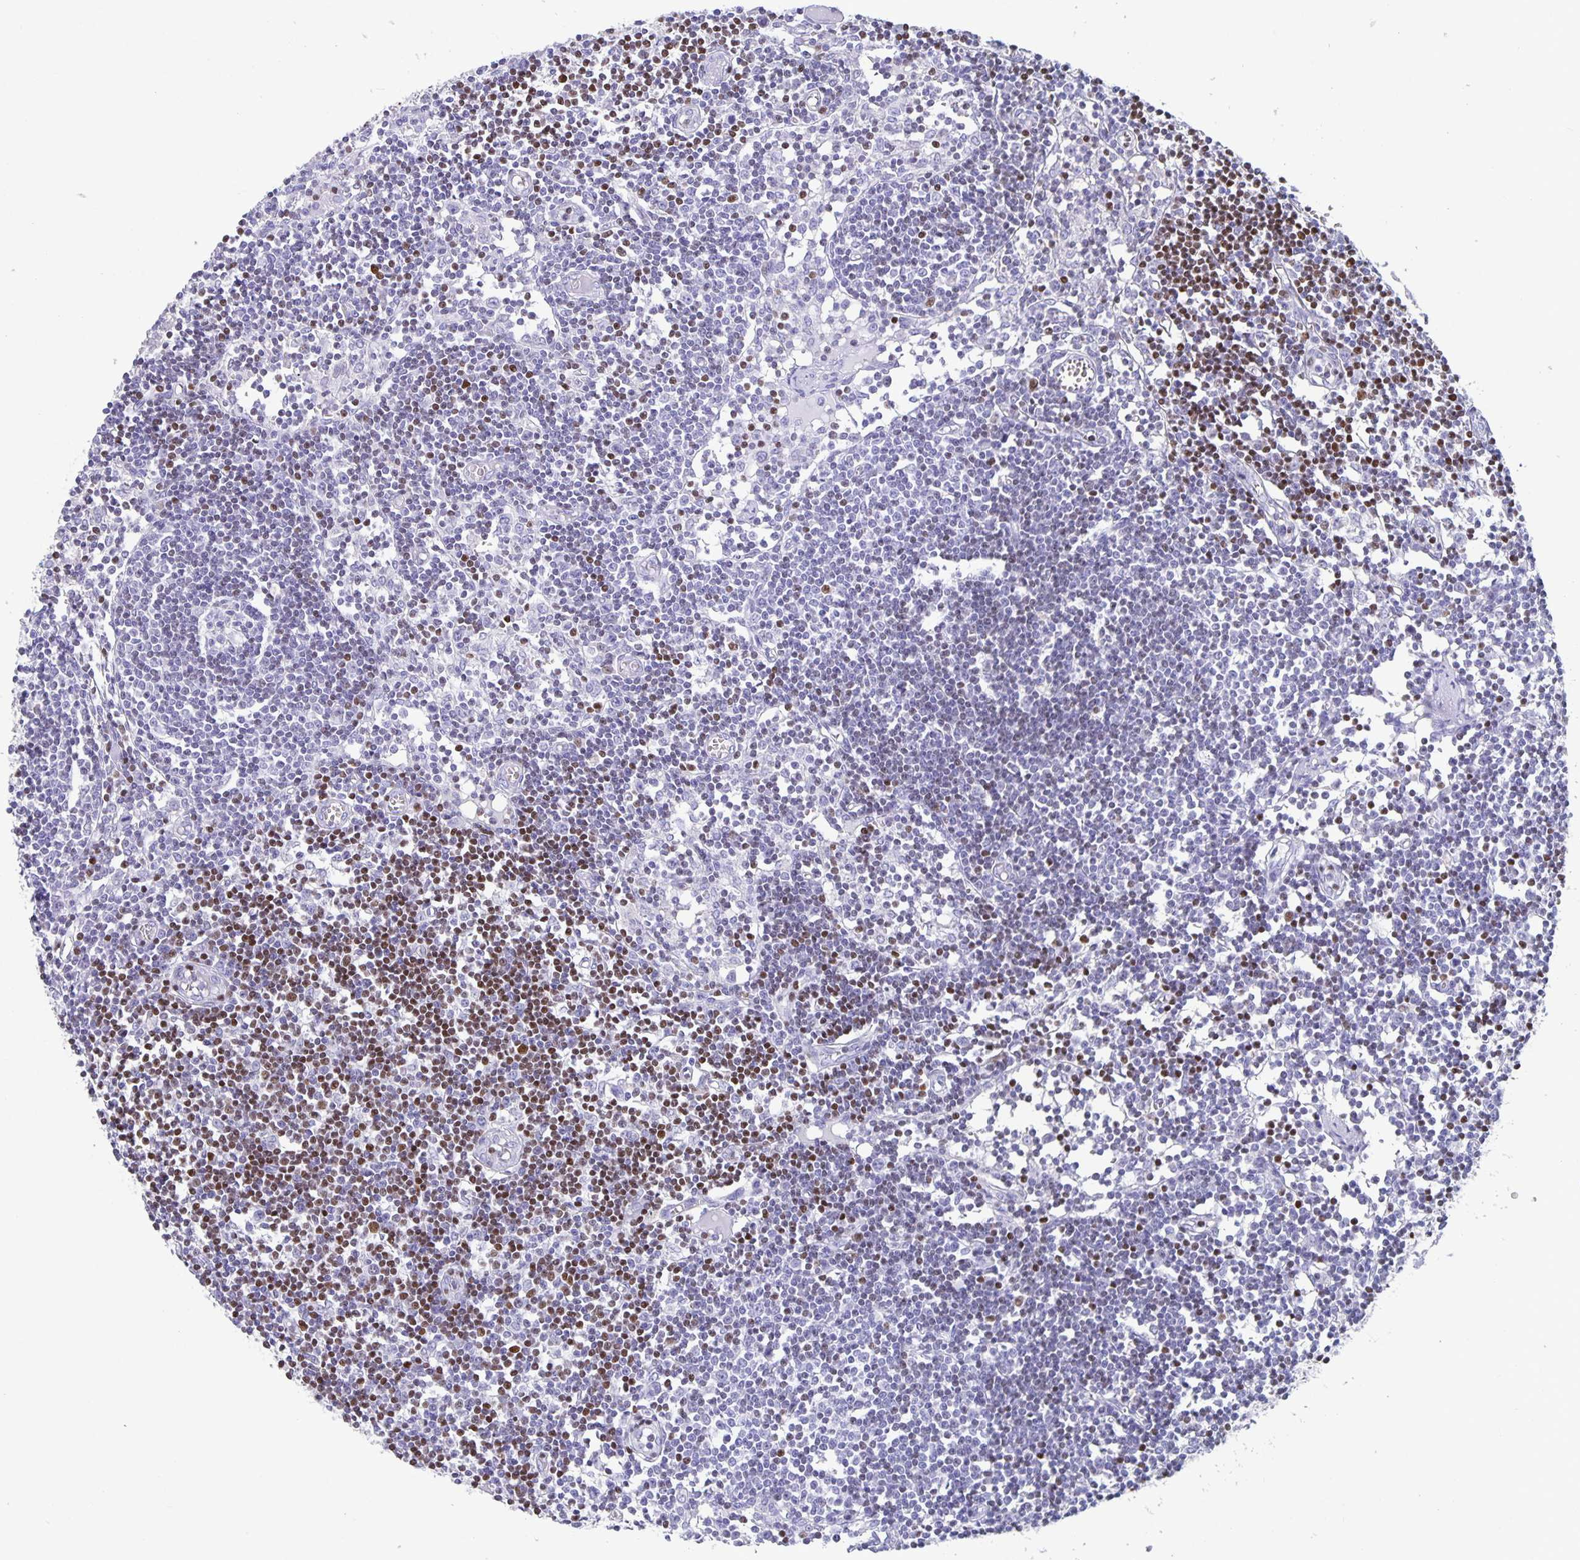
{"staining": {"intensity": "negative", "quantity": "none", "location": "none"}, "tissue": "lymph node", "cell_type": "Germinal center cells", "image_type": "normal", "snomed": [{"axis": "morphology", "description": "Normal tissue, NOS"}, {"axis": "topography", "description": "Lymph node"}], "caption": "Immunohistochemical staining of normal lymph node exhibits no significant positivity in germinal center cells.", "gene": "SATB2", "patient": {"sex": "female", "age": 11}}